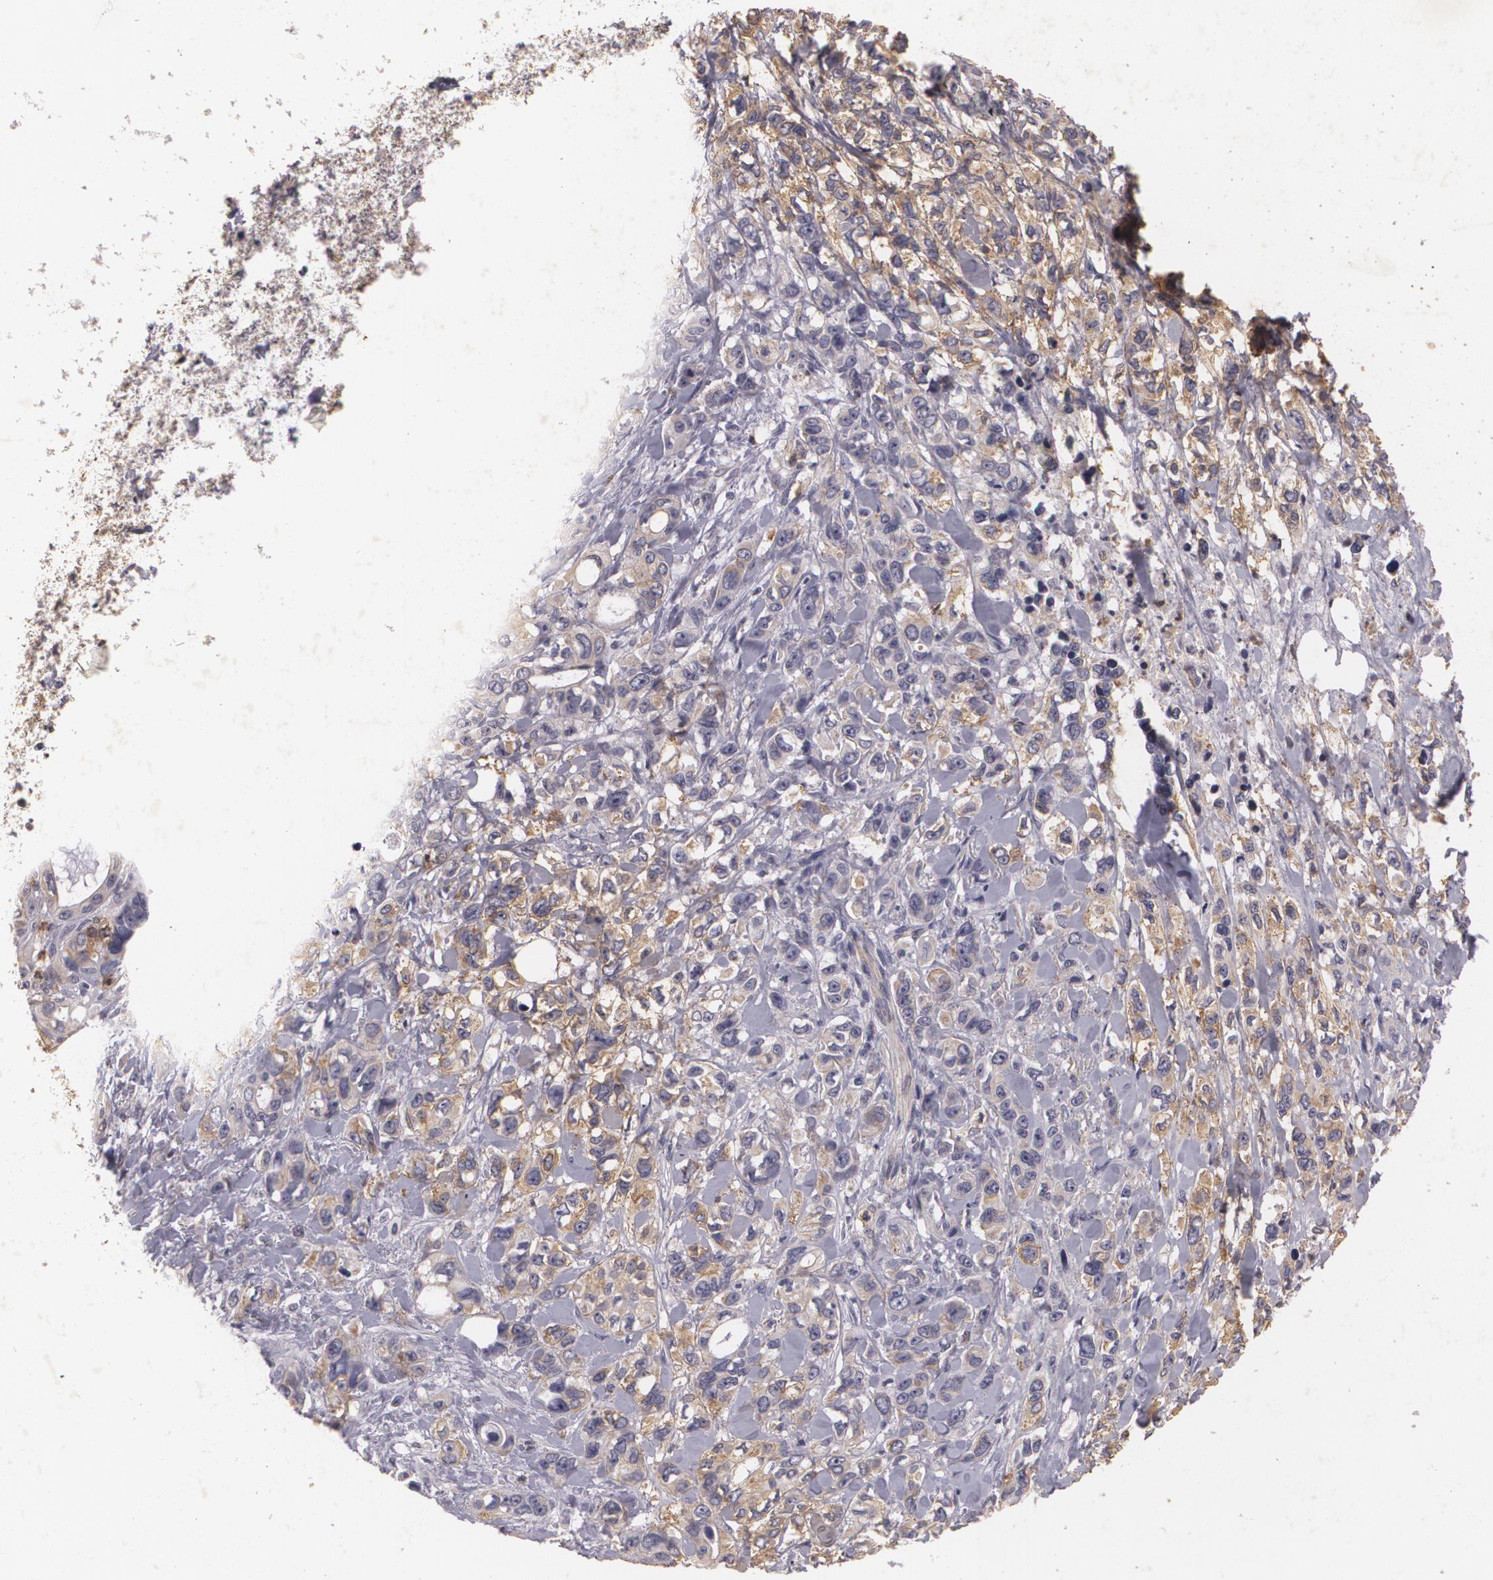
{"staining": {"intensity": "weak", "quantity": "25%-75%", "location": "cytoplasmic/membranous"}, "tissue": "stomach cancer", "cell_type": "Tumor cells", "image_type": "cancer", "snomed": [{"axis": "morphology", "description": "Adenocarcinoma, NOS"}, {"axis": "topography", "description": "Stomach, upper"}], "caption": "Adenocarcinoma (stomach) stained for a protein (brown) demonstrates weak cytoplasmic/membranous positive expression in approximately 25%-75% of tumor cells.", "gene": "KCNA4", "patient": {"sex": "male", "age": 47}}